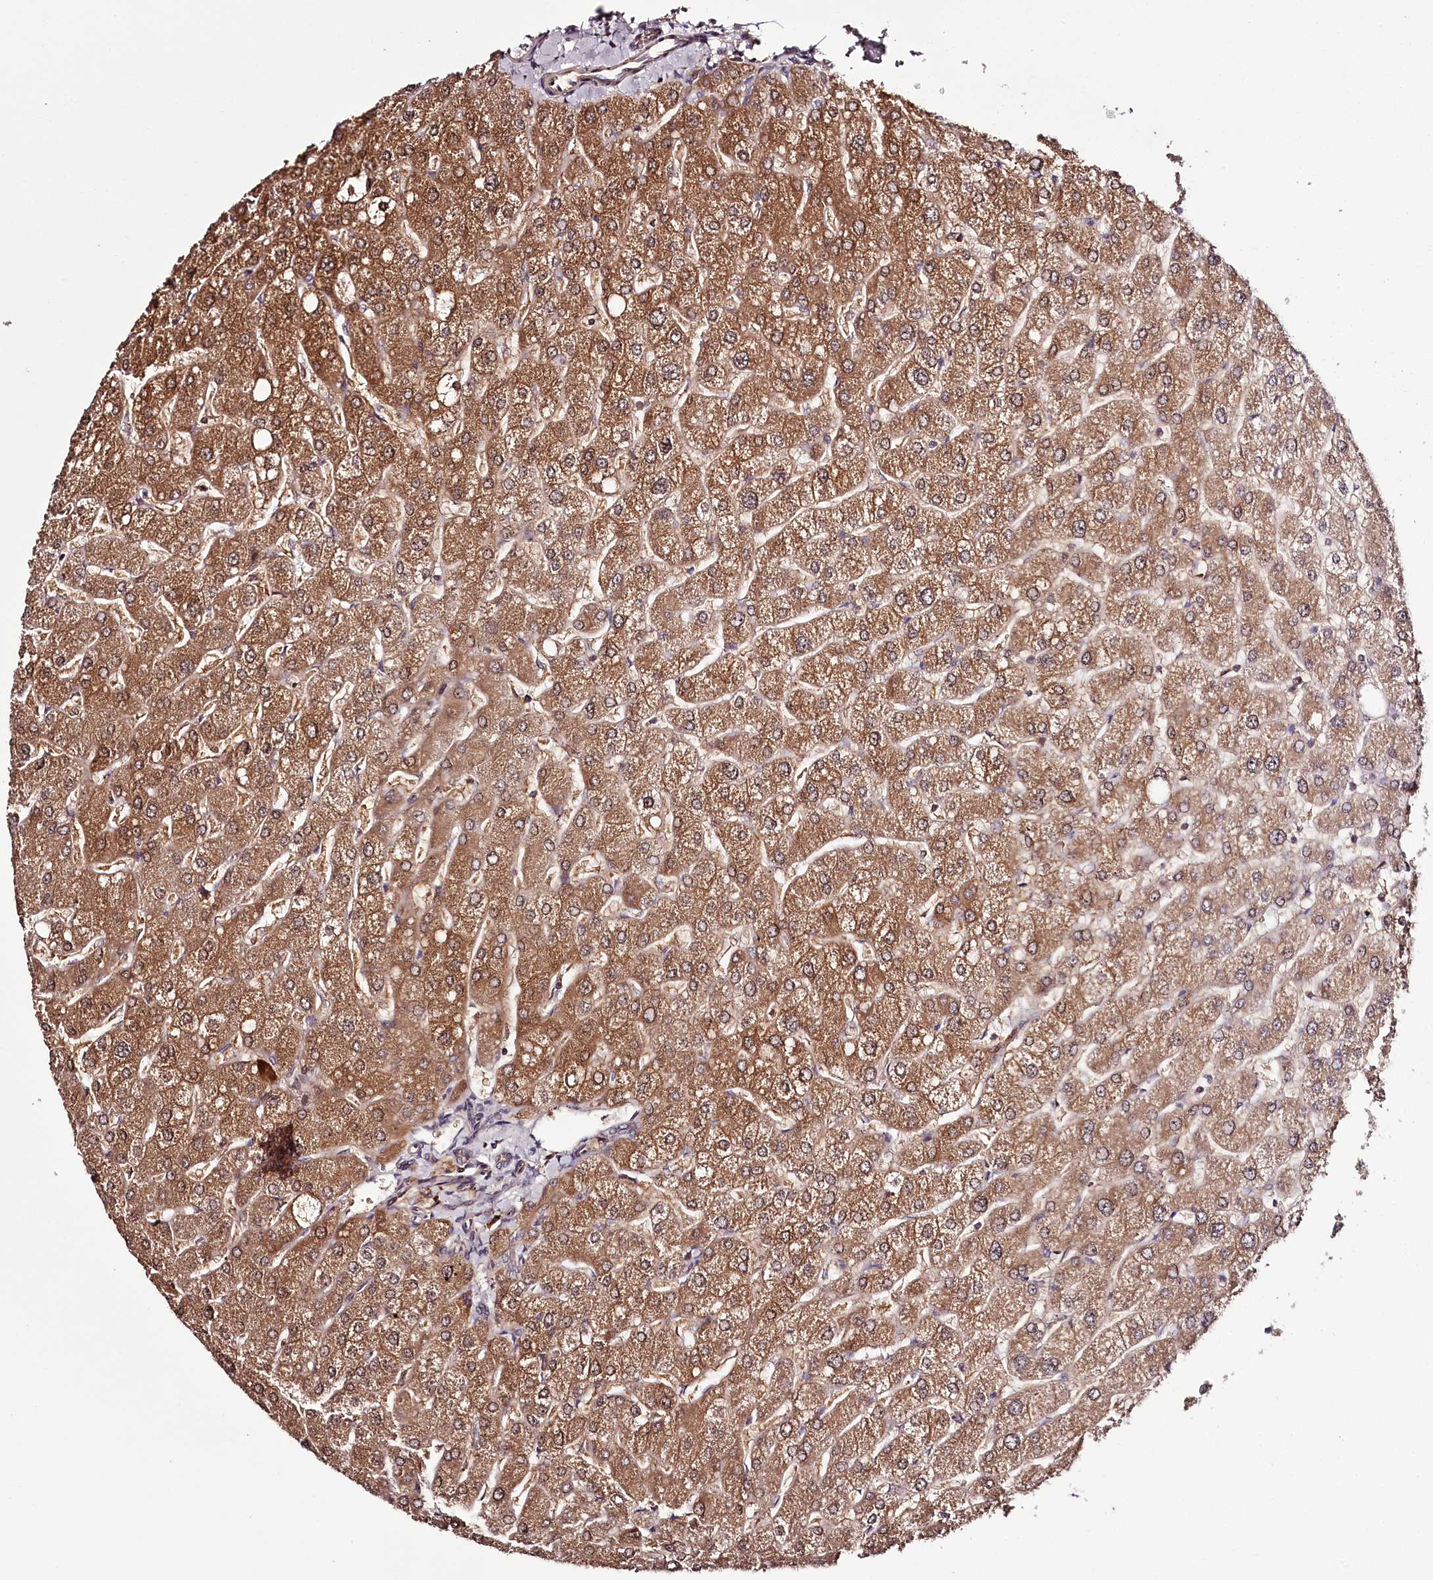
{"staining": {"intensity": "moderate", "quantity": ">75%", "location": "cytoplasmic/membranous"}, "tissue": "liver", "cell_type": "Cholangiocytes", "image_type": "normal", "snomed": [{"axis": "morphology", "description": "Normal tissue, NOS"}, {"axis": "topography", "description": "Liver"}], "caption": "This micrograph shows immunohistochemistry (IHC) staining of unremarkable human liver, with medium moderate cytoplasmic/membranous expression in approximately >75% of cholangiocytes.", "gene": "TARS1", "patient": {"sex": "male", "age": 55}}